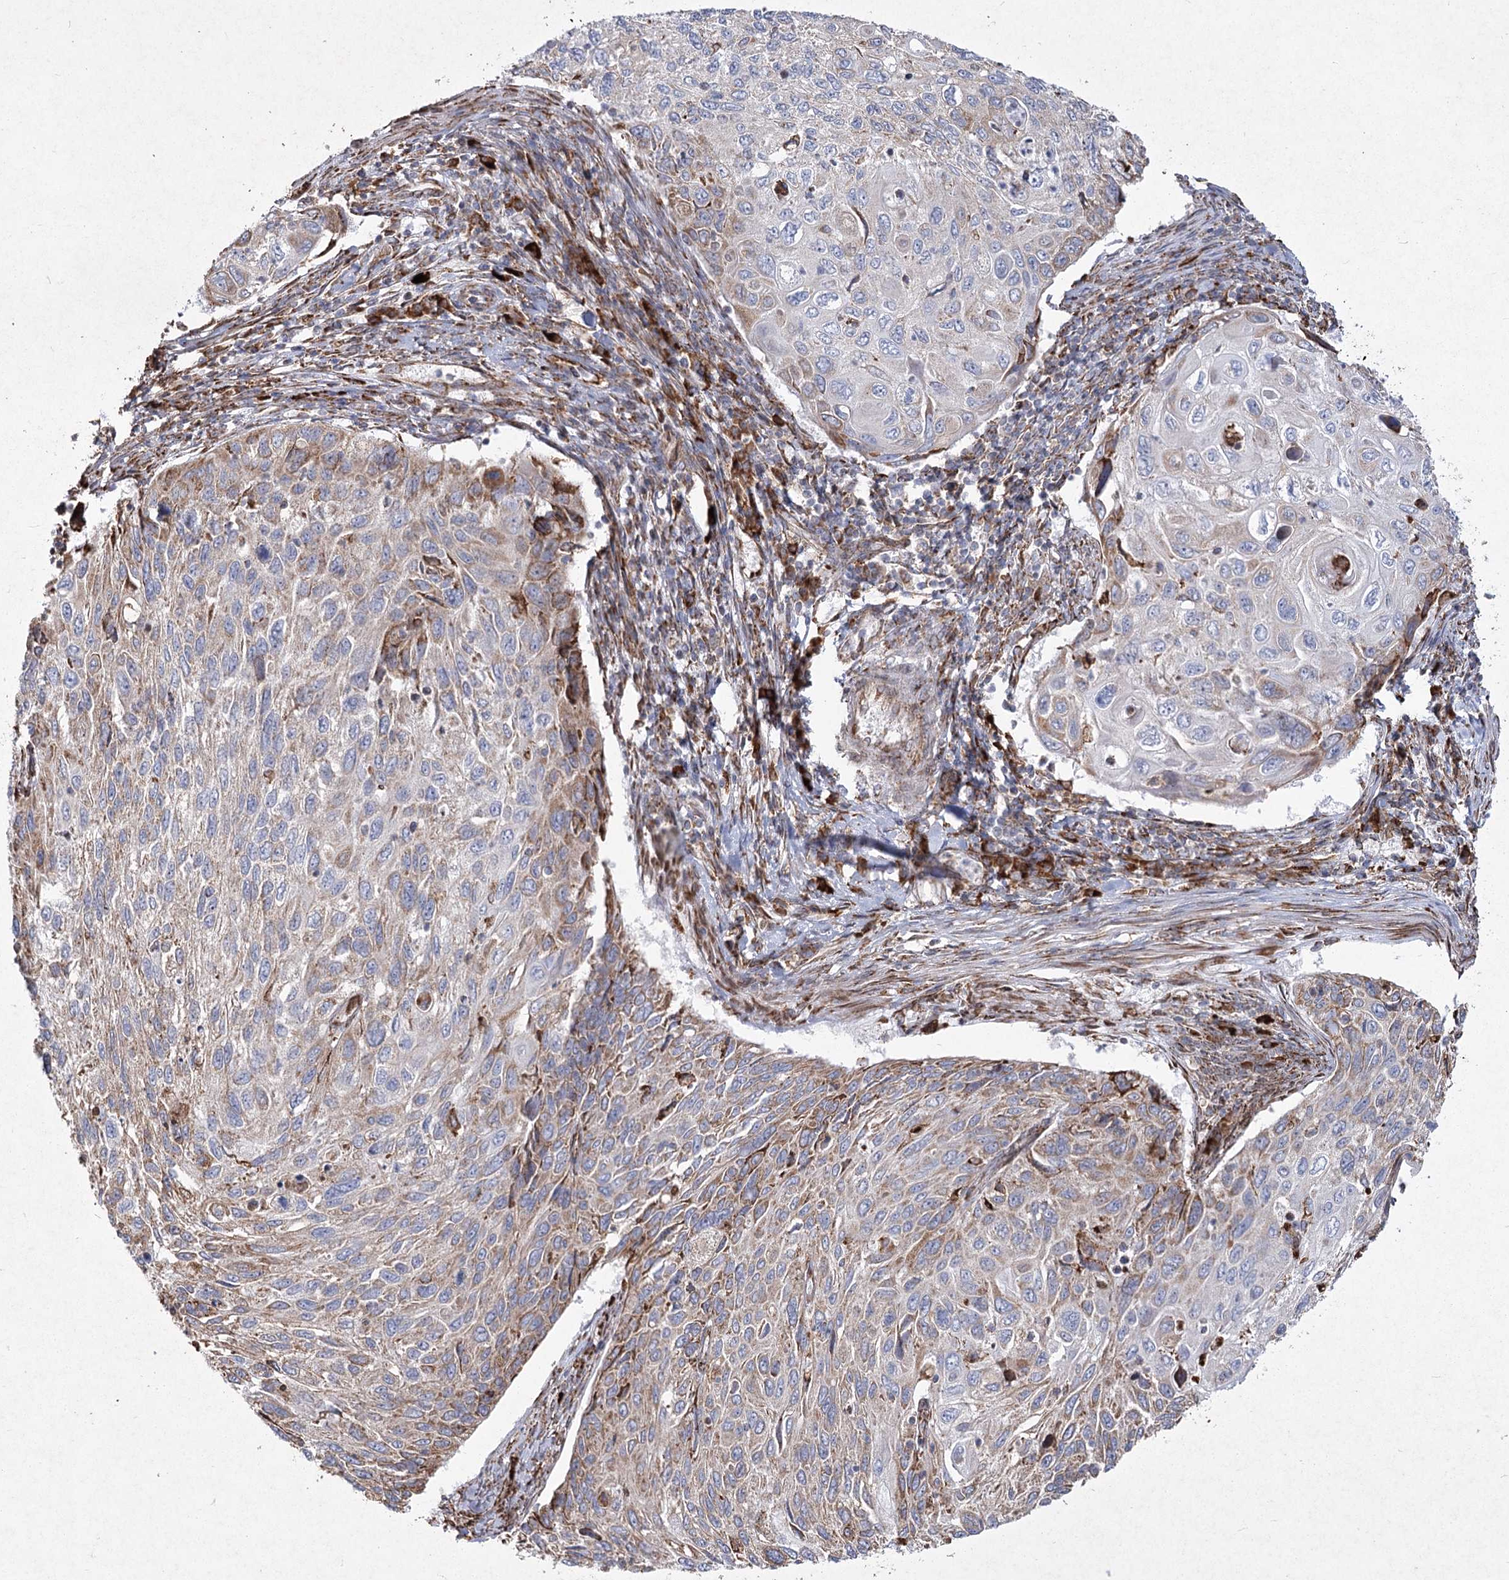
{"staining": {"intensity": "weak", "quantity": "<25%", "location": "cytoplasmic/membranous"}, "tissue": "cervical cancer", "cell_type": "Tumor cells", "image_type": "cancer", "snomed": [{"axis": "morphology", "description": "Squamous cell carcinoma, NOS"}, {"axis": "topography", "description": "Cervix"}], "caption": "This photomicrograph is of cervical squamous cell carcinoma stained with IHC to label a protein in brown with the nuclei are counter-stained blue. There is no positivity in tumor cells.", "gene": "NHLRC2", "patient": {"sex": "female", "age": 70}}